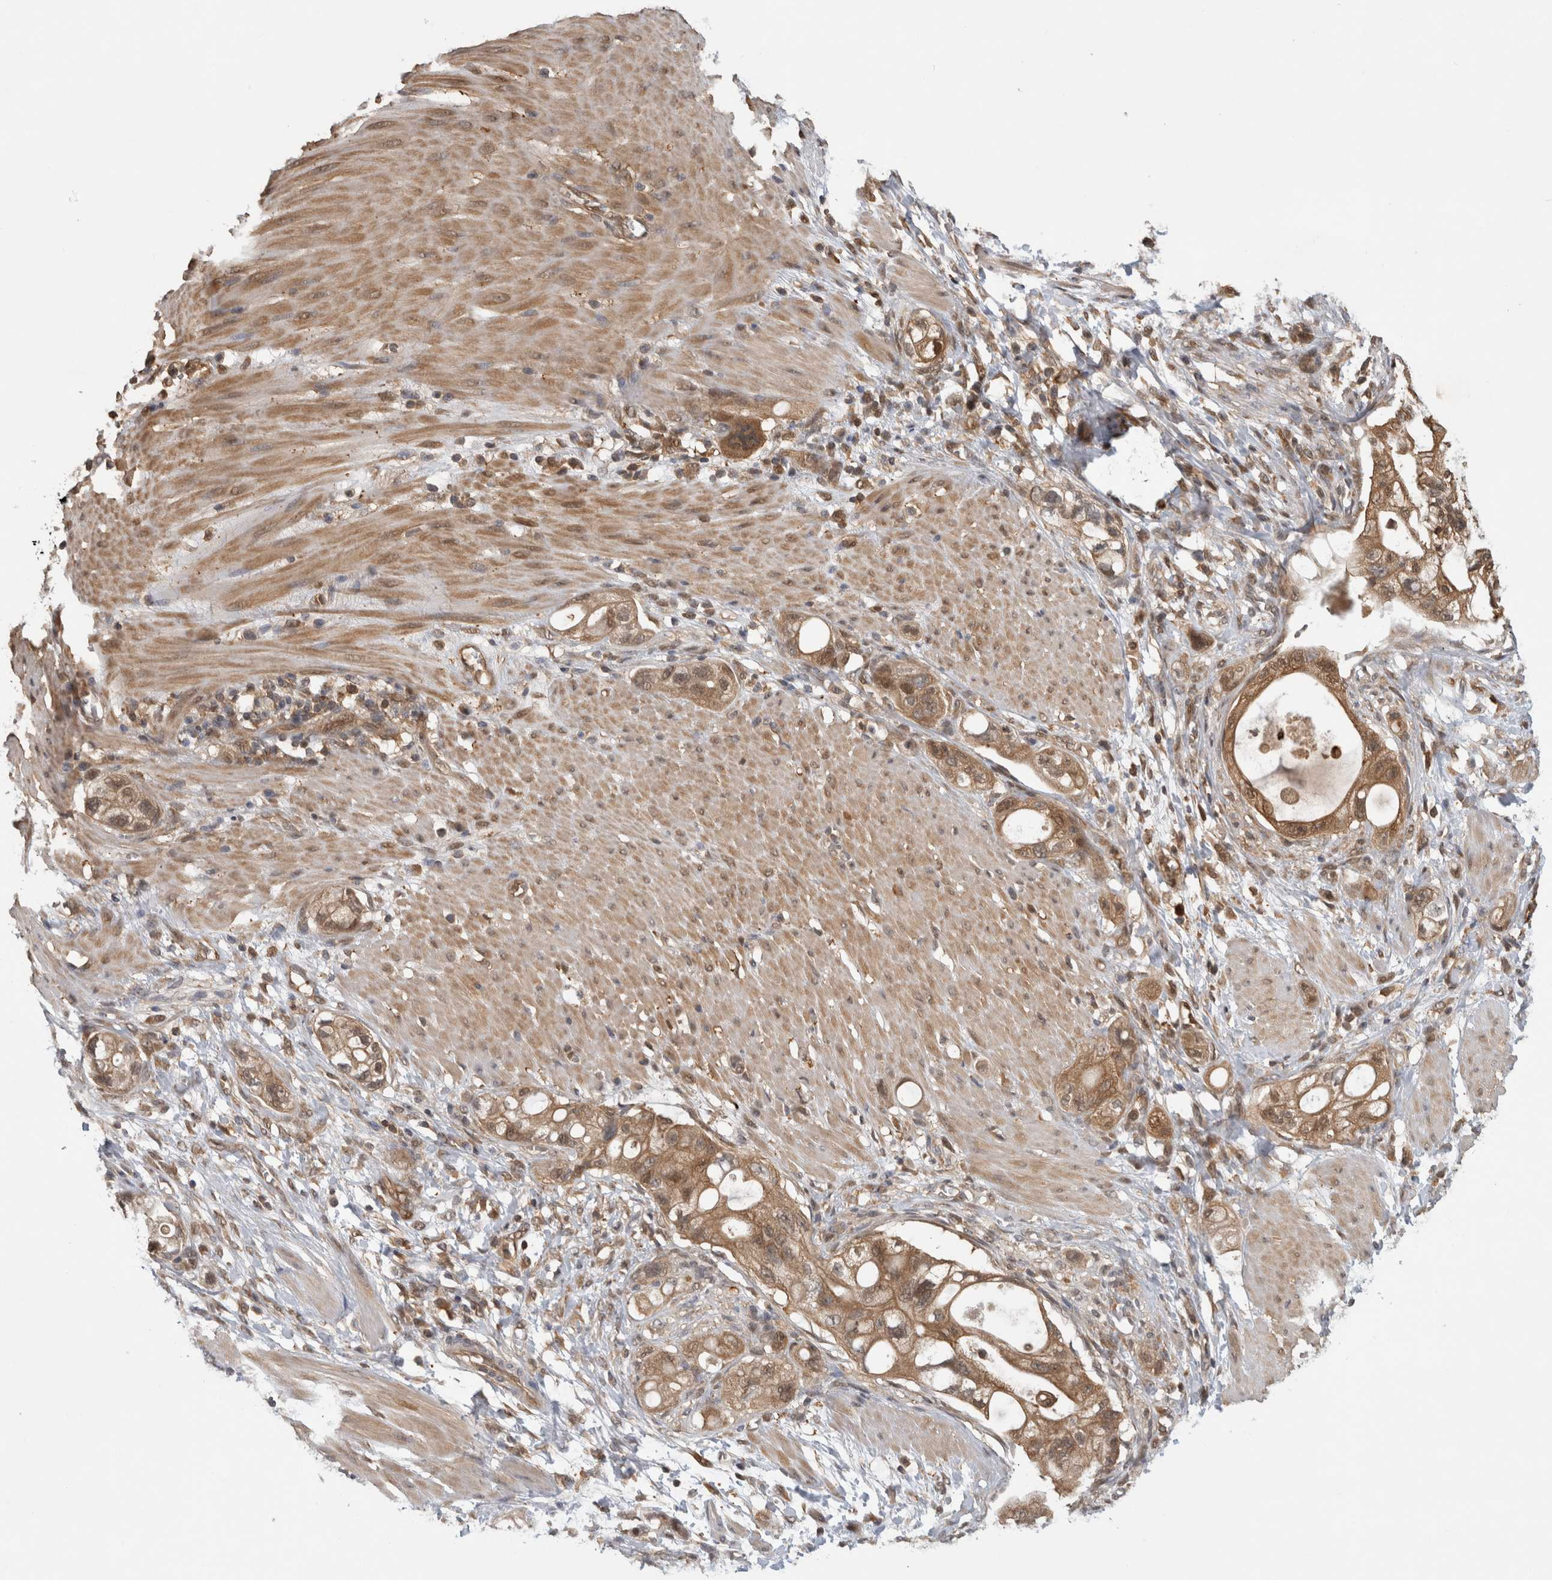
{"staining": {"intensity": "moderate", "quantity": ">75%", "location": "cytoplasmic/membranous,nuclear"}, "tissue": "stomach cancer", "cell_type": "Tumor cells", "image_type": "cancer", "snomed": [{"axis": "morphology", "description": "Adenocarcinoma, NOS"}, {"axis": "topography", "description": "Stomach"}, {"axis": "topography", "description": "Stomach, lower"}], "caption": "Immunohistochemistry staining of stomach cancer (adenocarcinoma), which reveals medium levels of moderate cytoplasmic/membranous and nuclear expression in approximately >75% of tumor cells indicating moderate cytoplasmic/membranous and nuclear protein expression. The staining was performed using DAB (3,3'-diaminobenzidine) (brown) for protein detection and nuclei were counterstained in hematoxylin (blue).", "gene": "ASTN2", "patient": {"sex": "female", "age": 48}}